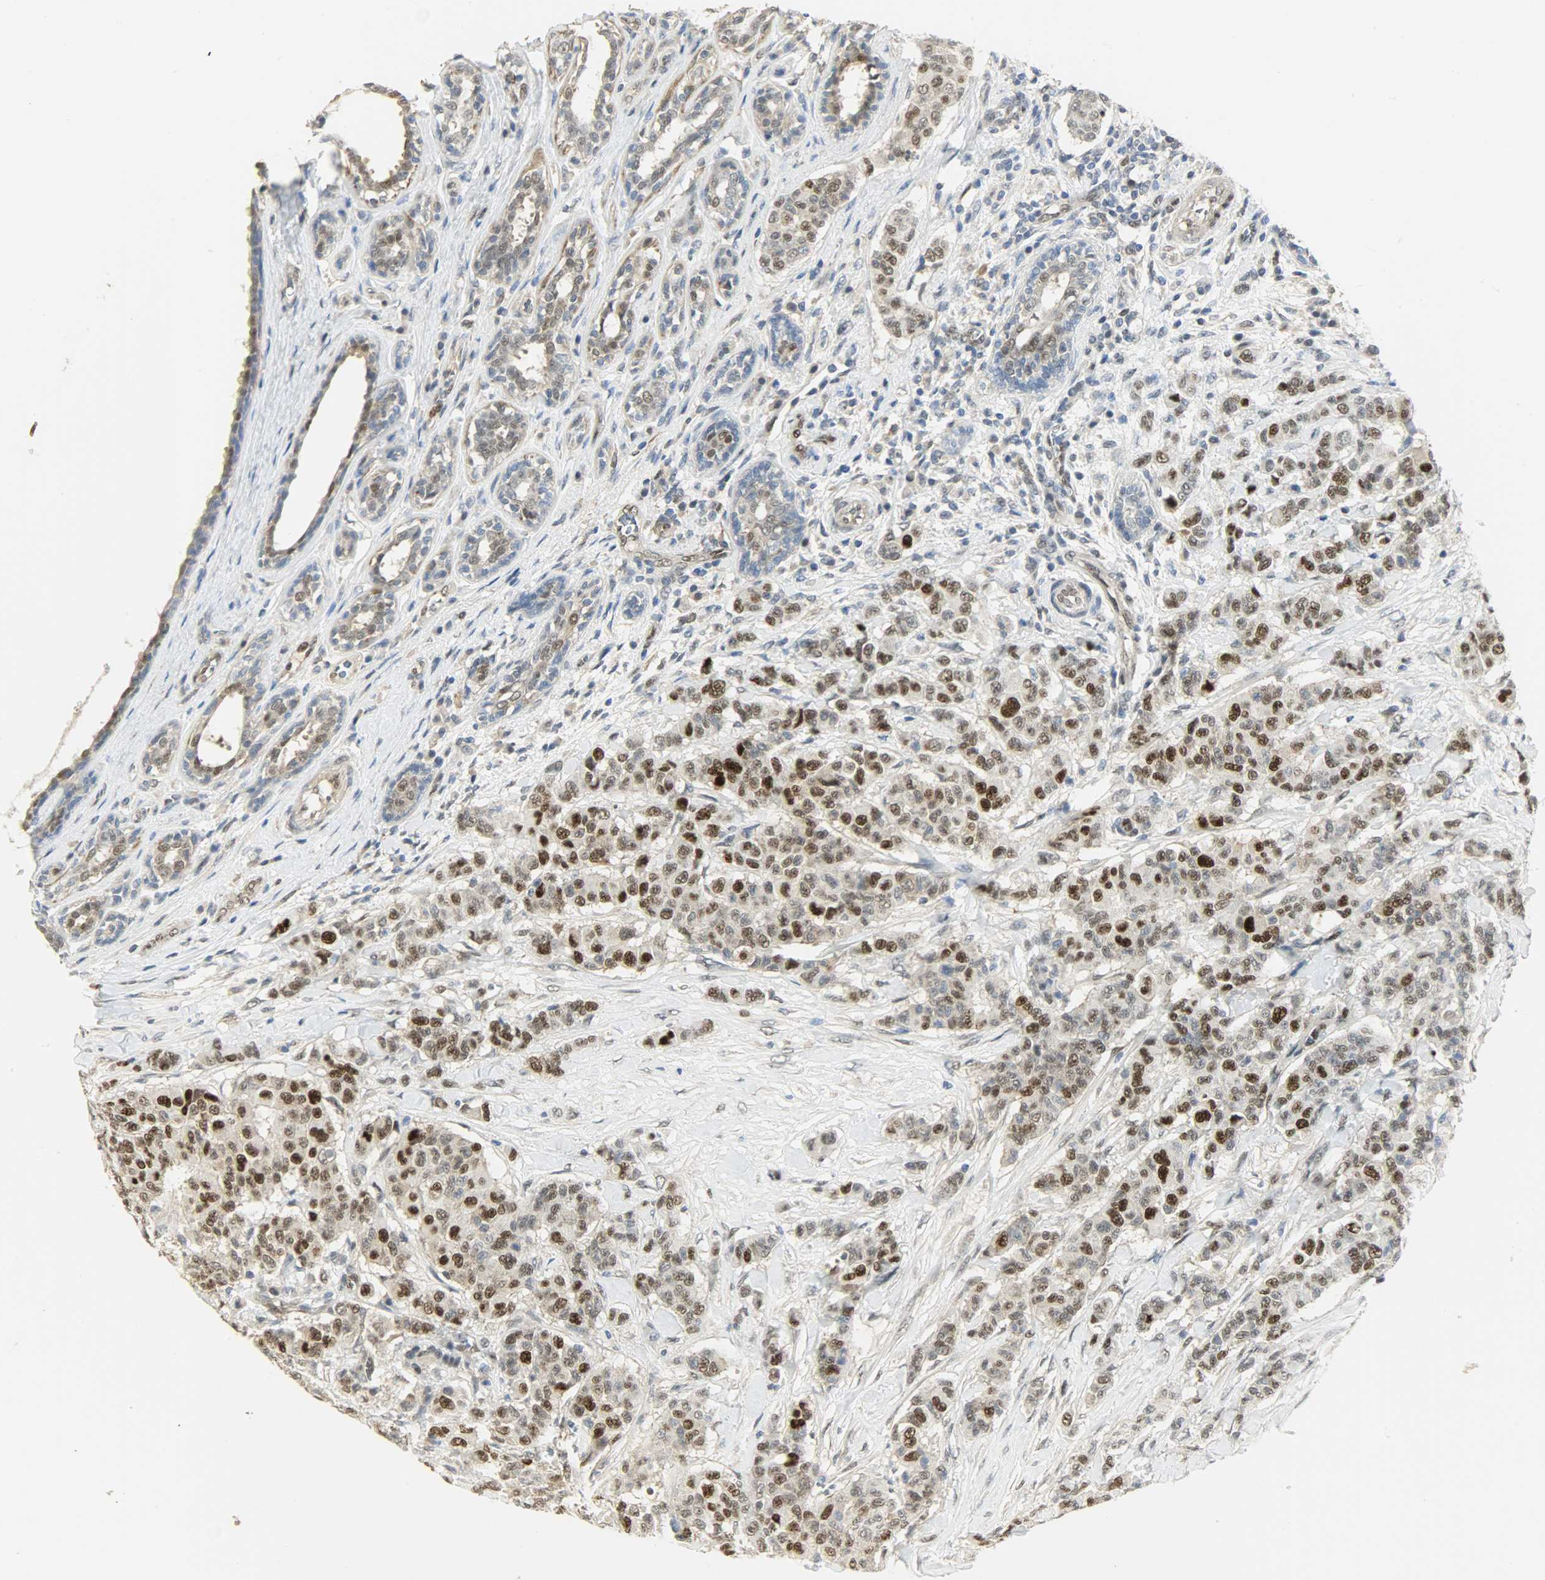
{"staining": {"intensity": "strong", "quantity": ">75%", "location": "nuclear"}, "tissue": "breast cancer", "cell_type": "Tumor cells", "image_type": "cancer", "snomed": [{"axis": "morphology", "description": "Duct carcinoma"}, {"axis": "topography", "description": "Breast"}], "caption": "Strong nuclear expression for a protein is appreciated in about >75% of tumor cells of breast infiltrating ductal carcinoma using IHC.", "gene": "NPEPL1", "patient": {"sex": "female", "age": 40}}